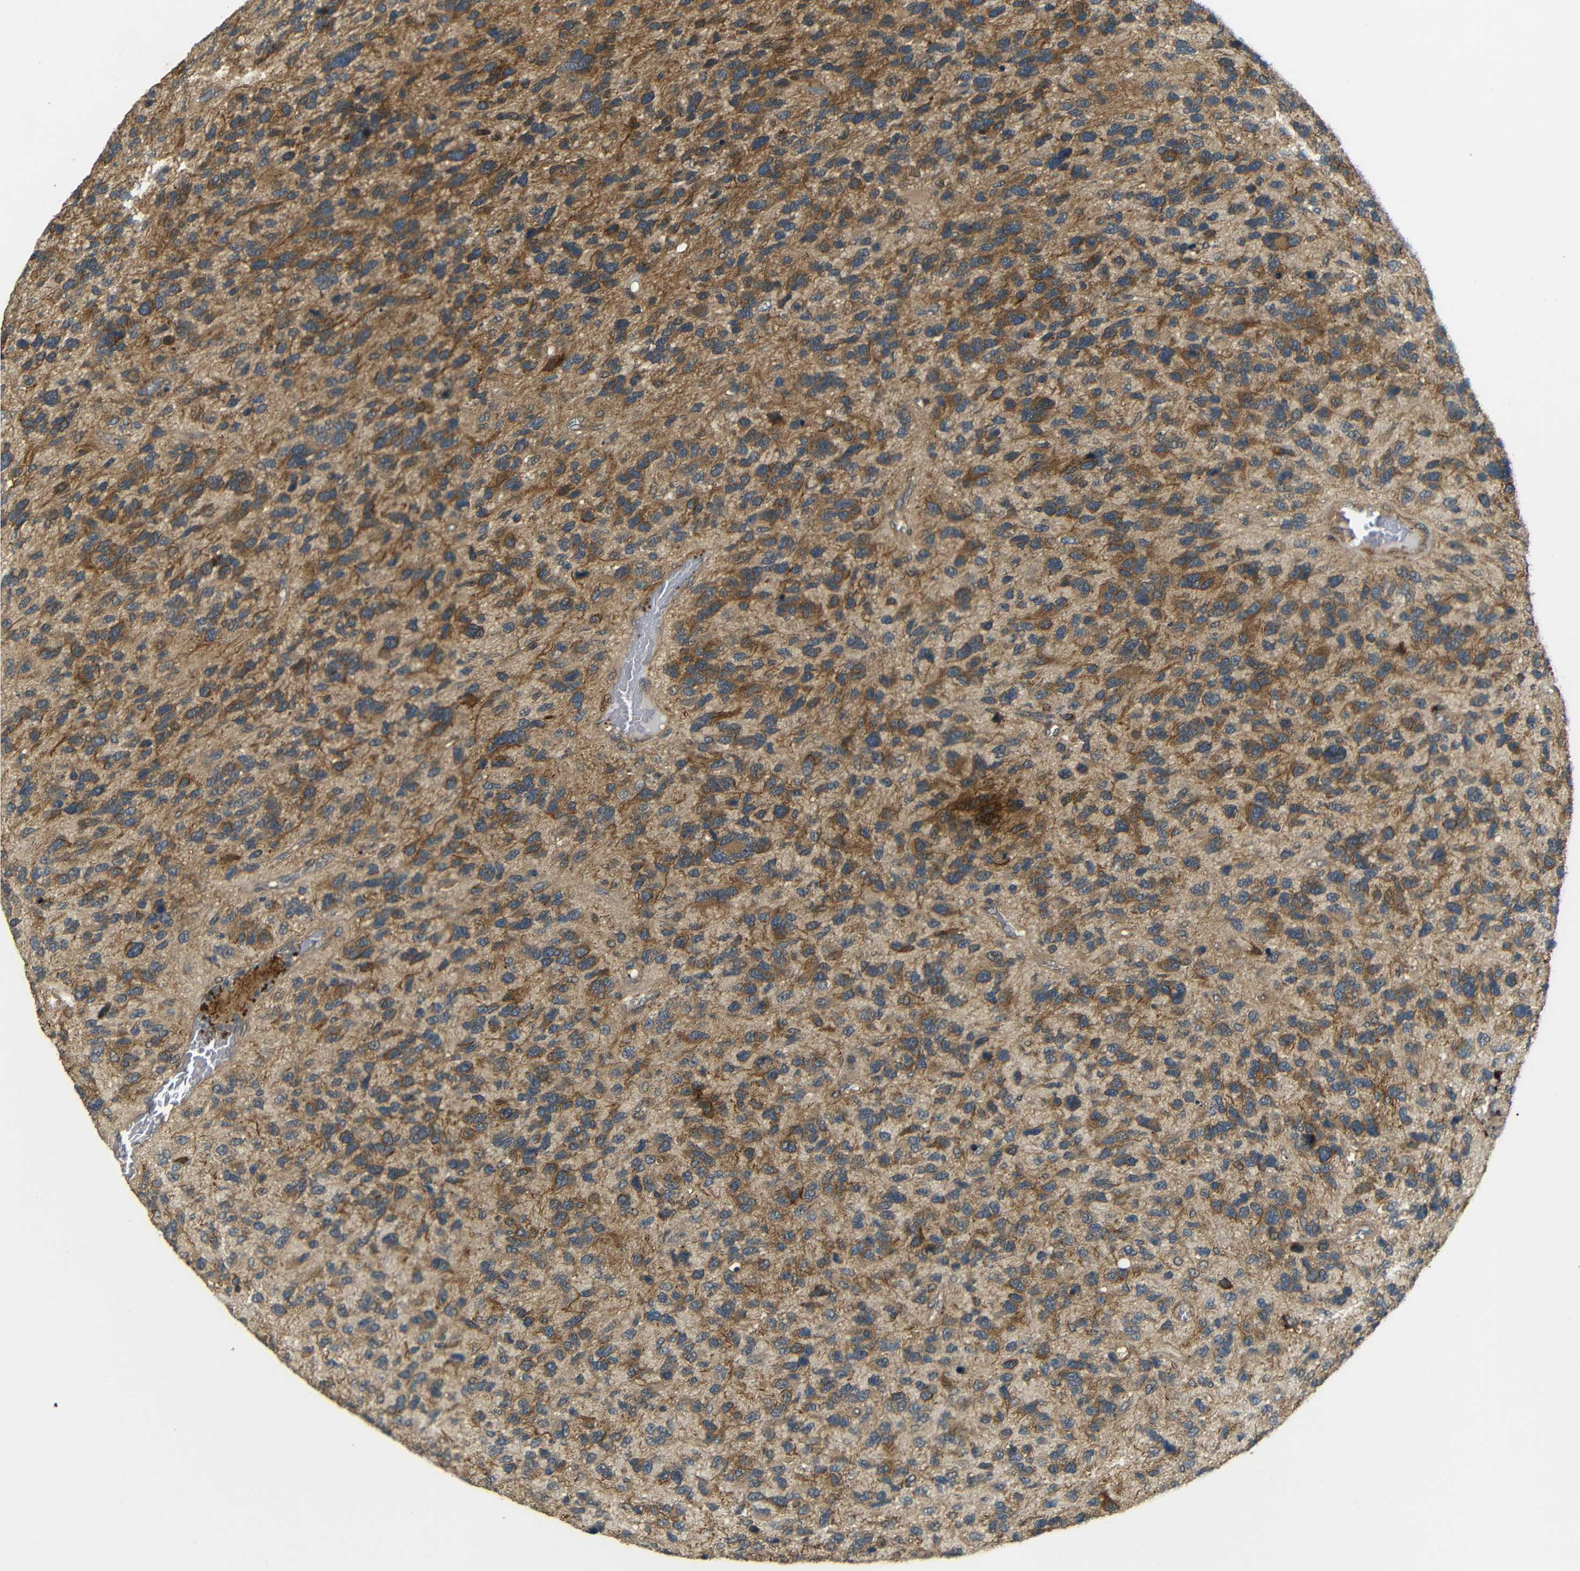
{"staining": {"intensity": "moderate", "quantity": ">75%", "location": "cytoplasmic/membranous"}, "tissue": "glioma", "cell_type": "Tumor cells", "image_type": "cancer", "snomed": [{"axis": "morphology", "description": "Glioma, malignant, High grade"}, {"axis": "topography", "description": "Brain"}], "caption": "IHC photomicrograph of neoplastic tissue: human glioma stained using immunohistochemistry demonstrates medium levels of moderate protein expression localized specifically in the cytoplasmic/membranous of tumor cells, appearing as a cytoplasmic/membranous brown color.", "gene": "EPHB2", "patient": {"sex": "female", "age": 58}}